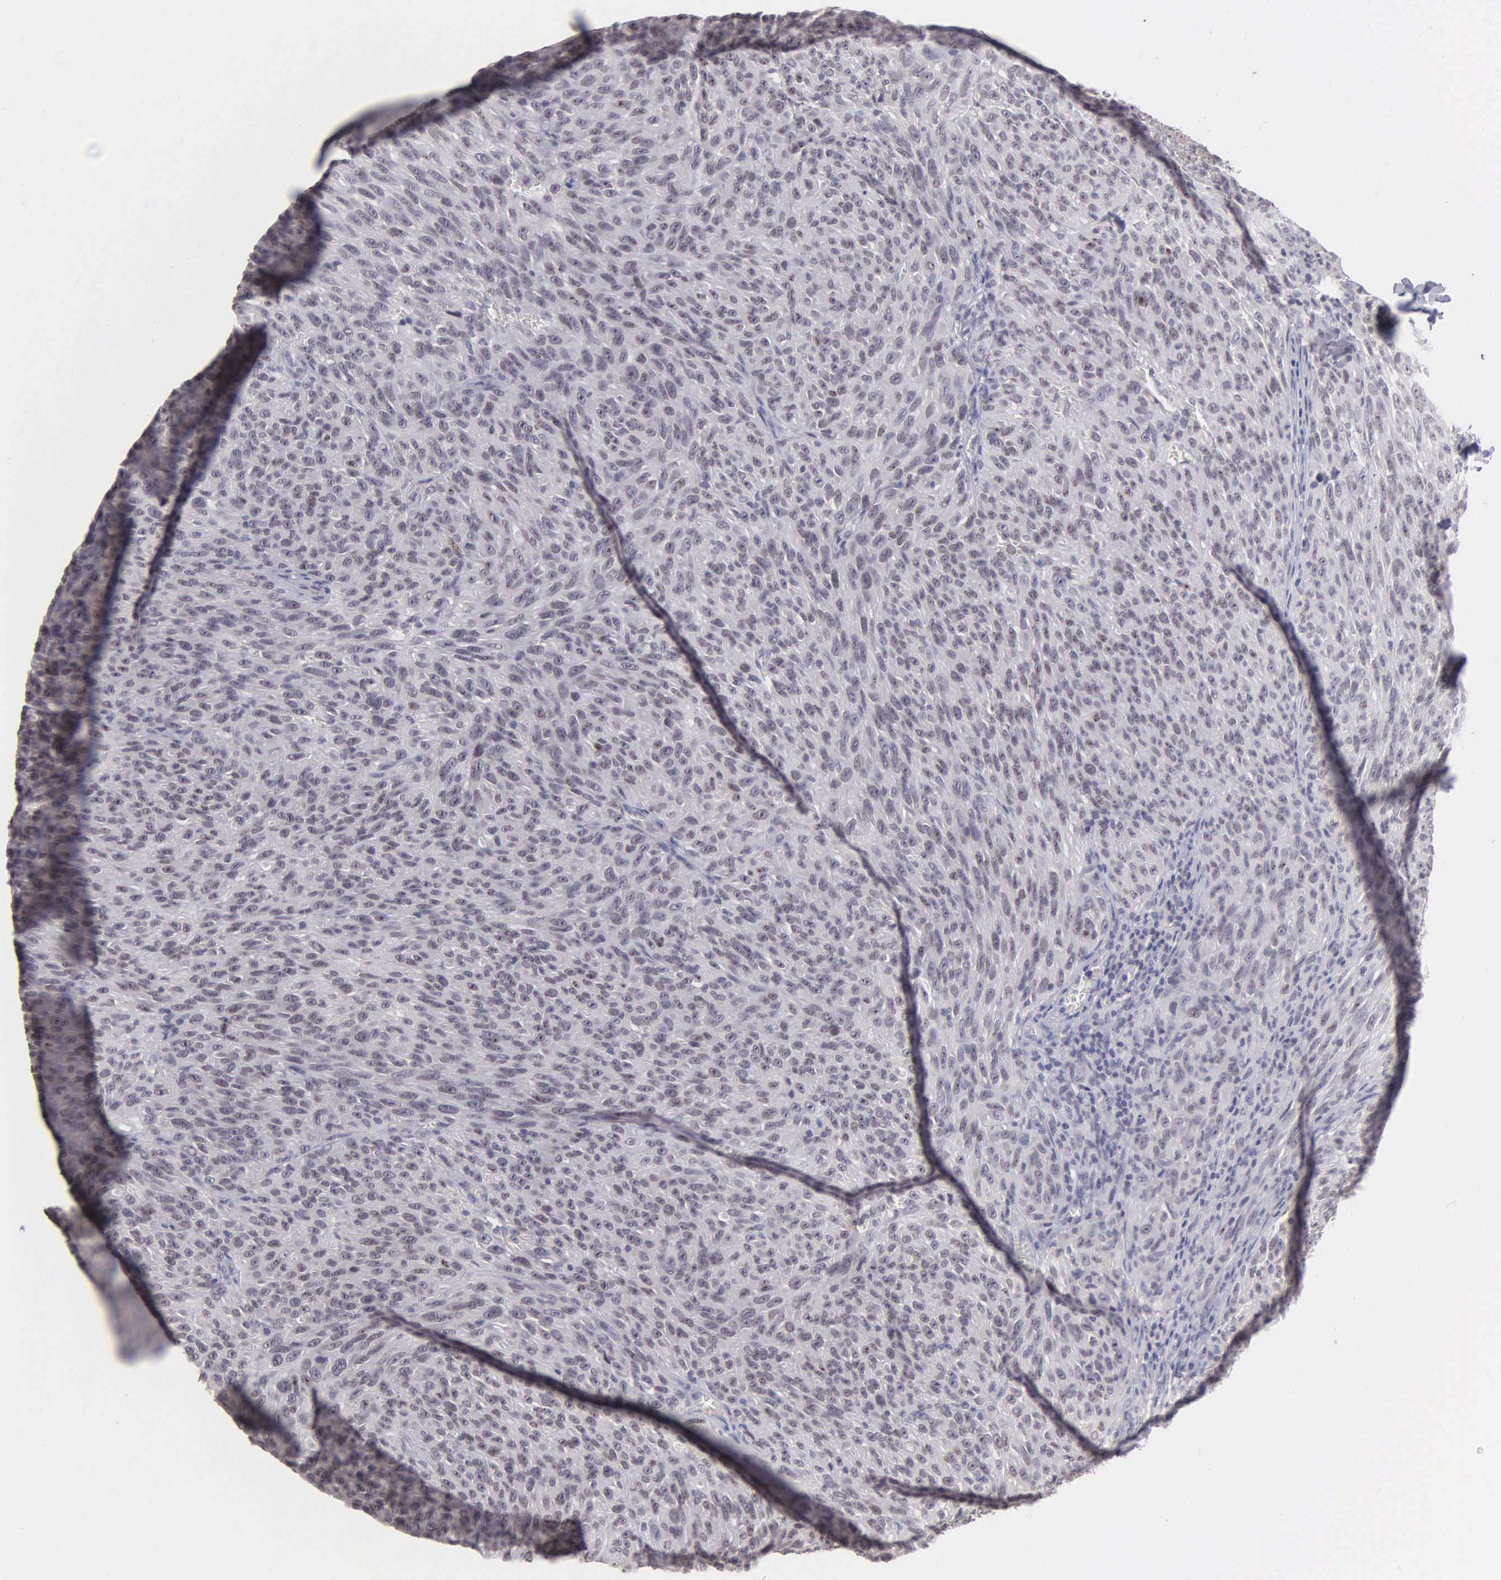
{"staining": {"intensity": "negative", "quantity": "none", "location": "none"}, "tissue": "melanoma", "cell_type": "Tumor cells", "image_type": "cancer", "snomed": [{"axis": "morphology", "description": "Malignant melanoma, NOS"}, {"axis": "topography", "description": "Skin"}], "caption": "IHC of human melanoma reveals no positivity in tumor cells. Brightfield microscopy of immunohistochemistry (IHC) stained with DAB (3,3'-diaminobenzidine) (brown) and hematoxylin (blue), captured at high magnification.", "gene": "BRD1", "patient": {"sex": "male", "age": 76}}